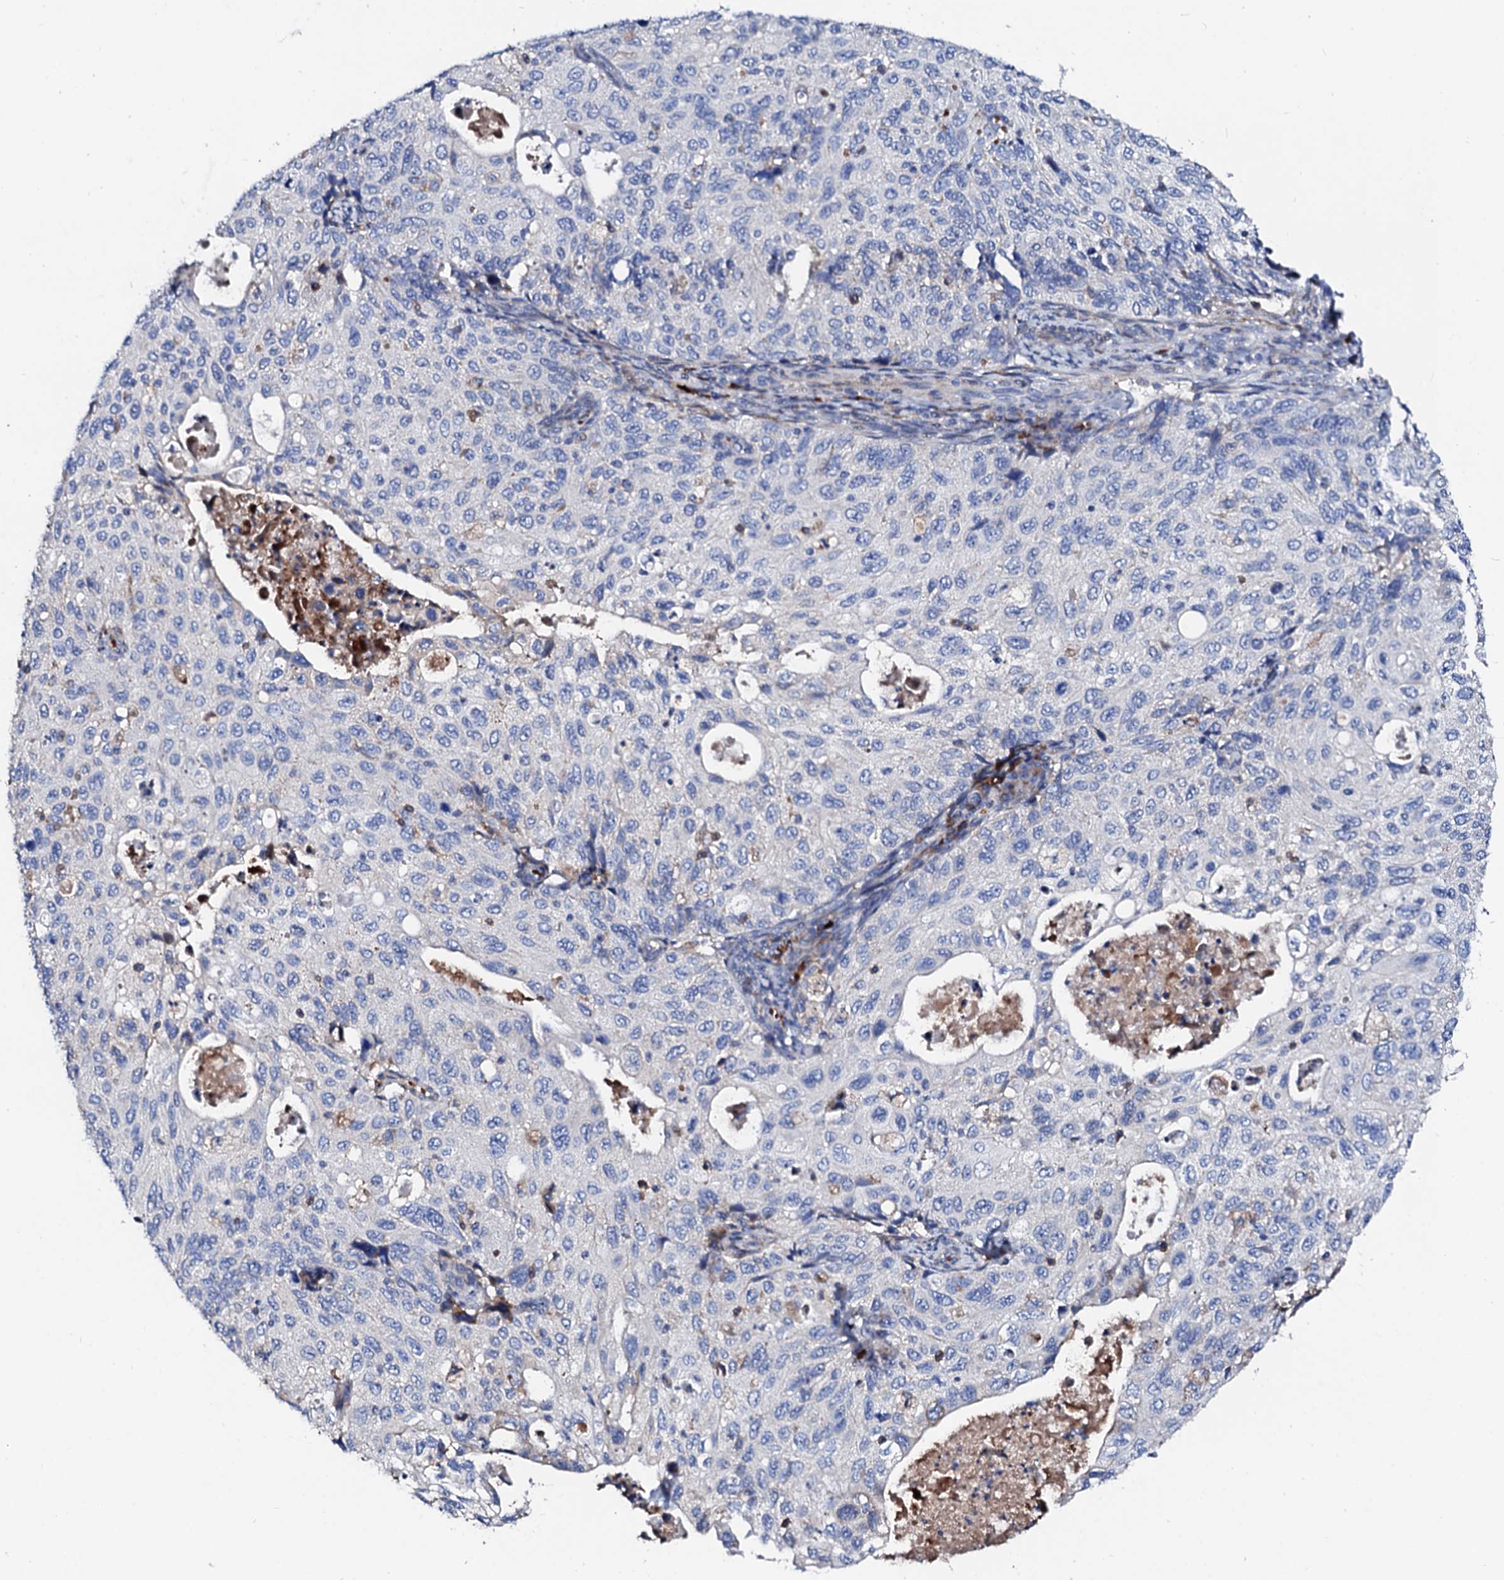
{"staining": {"intensity": "negative", "quantity": "none", "location": "none"}, "tissue": "cervical cancer", "cell_type": "Tumor cells", "image_type": "cancer", "snomed": [{"axis": "morphology", "description": "Squamous cell carcinoma, NOS"}, {"axis": "topography", "description": "Cervix"}], "caption": "Tumor cells show no significant protein expression in squamous cell carcinoma (cervical). Brightfield microscopy of immunohistochemistry stained with DAB (brown) and hematoxylin (blue), captured at high magnification.", "gene": "SLC10A7", "patient": {"sex": "female", "age": 70}}